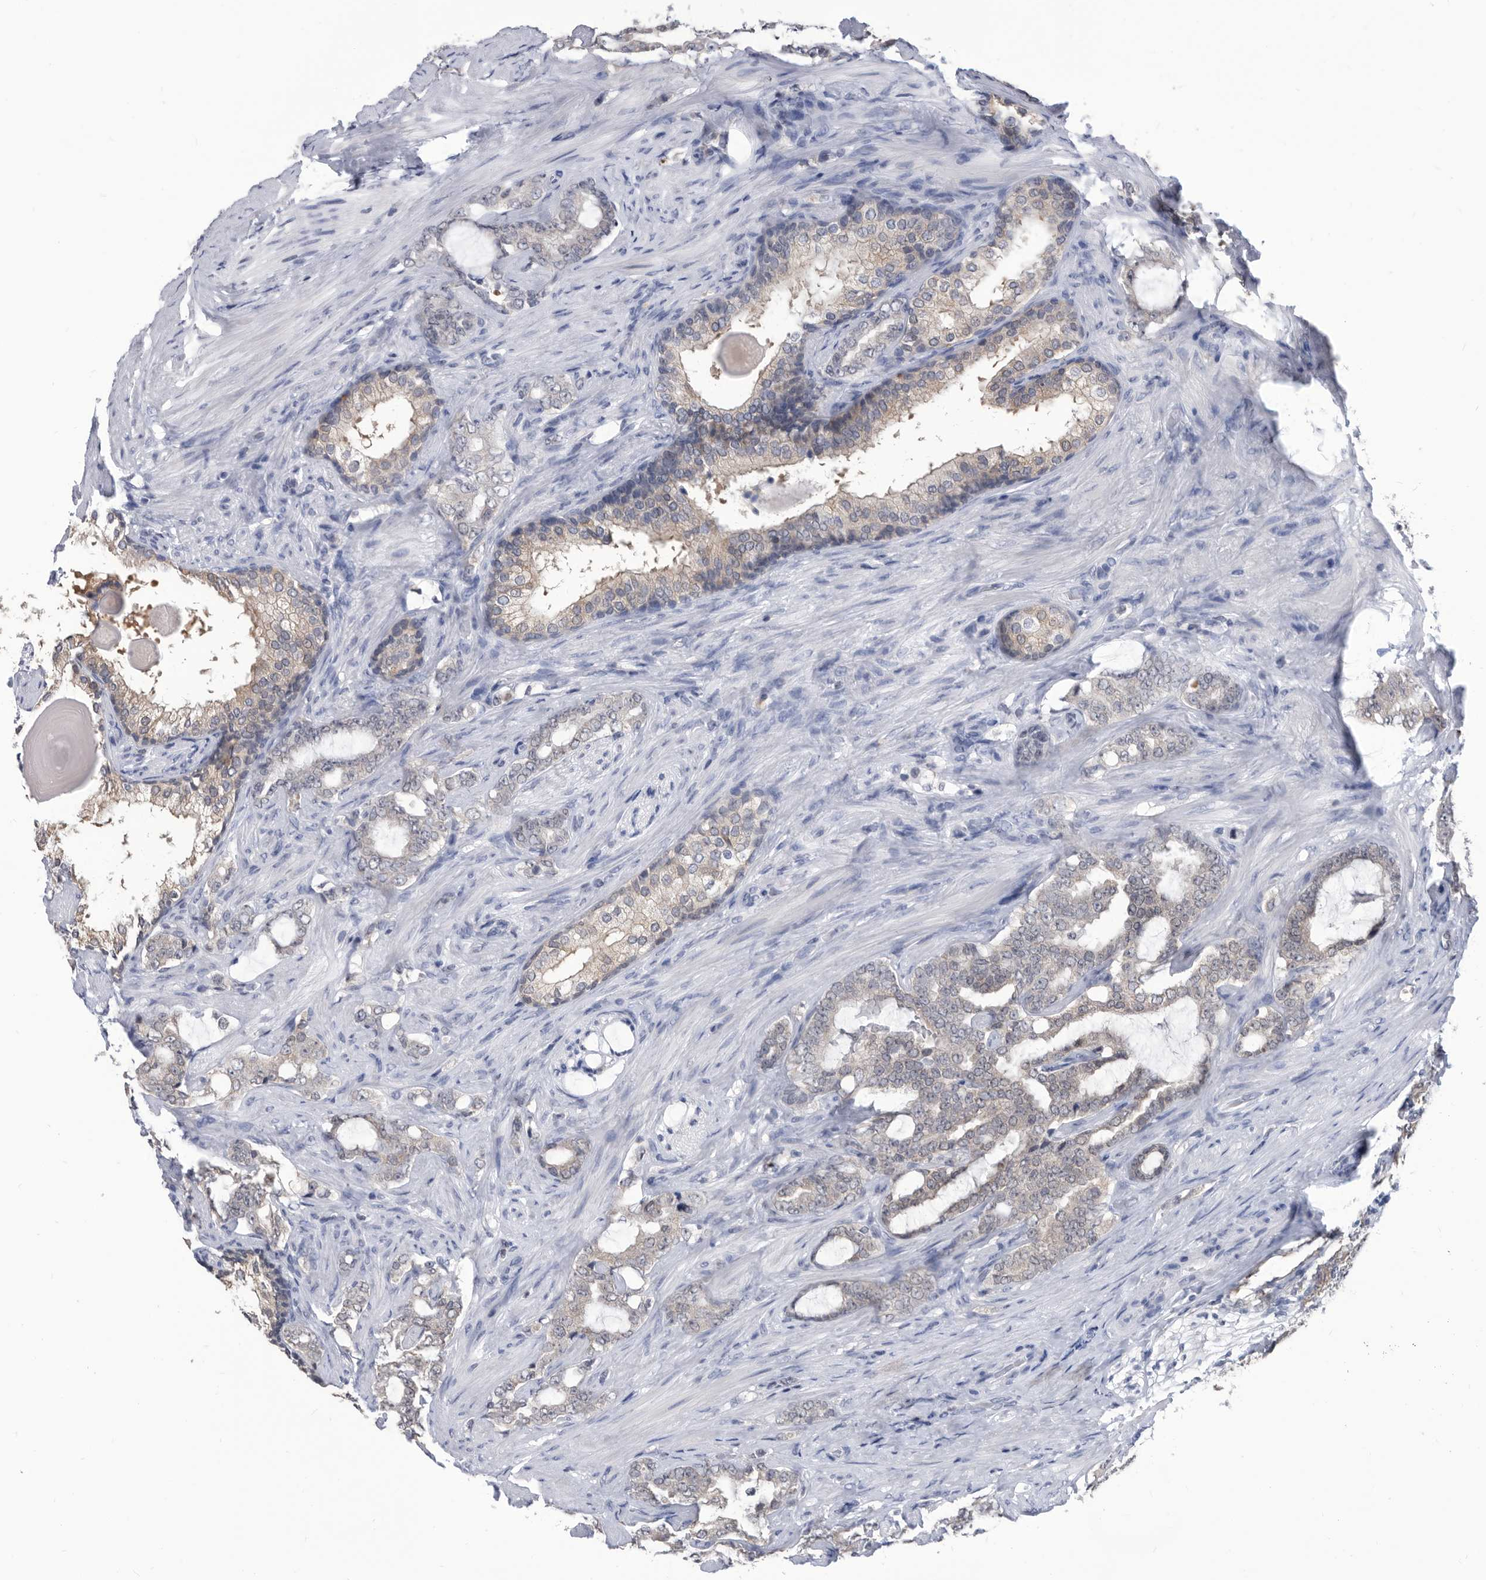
{"staining": {"intensity": "weak", "quantity": "25%-75%", "location": "cytoplasmic/membranous"}, "tissue": "prostate cancer", "cell_type": "Tumor cells", "image_type": "cancer", "snomed": [{"axis": "morphology", "description": "Adenocarcinoma, High grade"}, {"axis": "topography", "description": "Prostate"}], "caption": "Protein analysis of high-grade adenocarcinoma (prostate) tissue demonstrates weak cytoplasmic/membranous staining in approximately 25%-75% of tumor cells. (DAB = brown stain, brightfield microscopy at high magnification).", "gene": "TSTD1", "patient": {"sex": "male", "age": 64}}